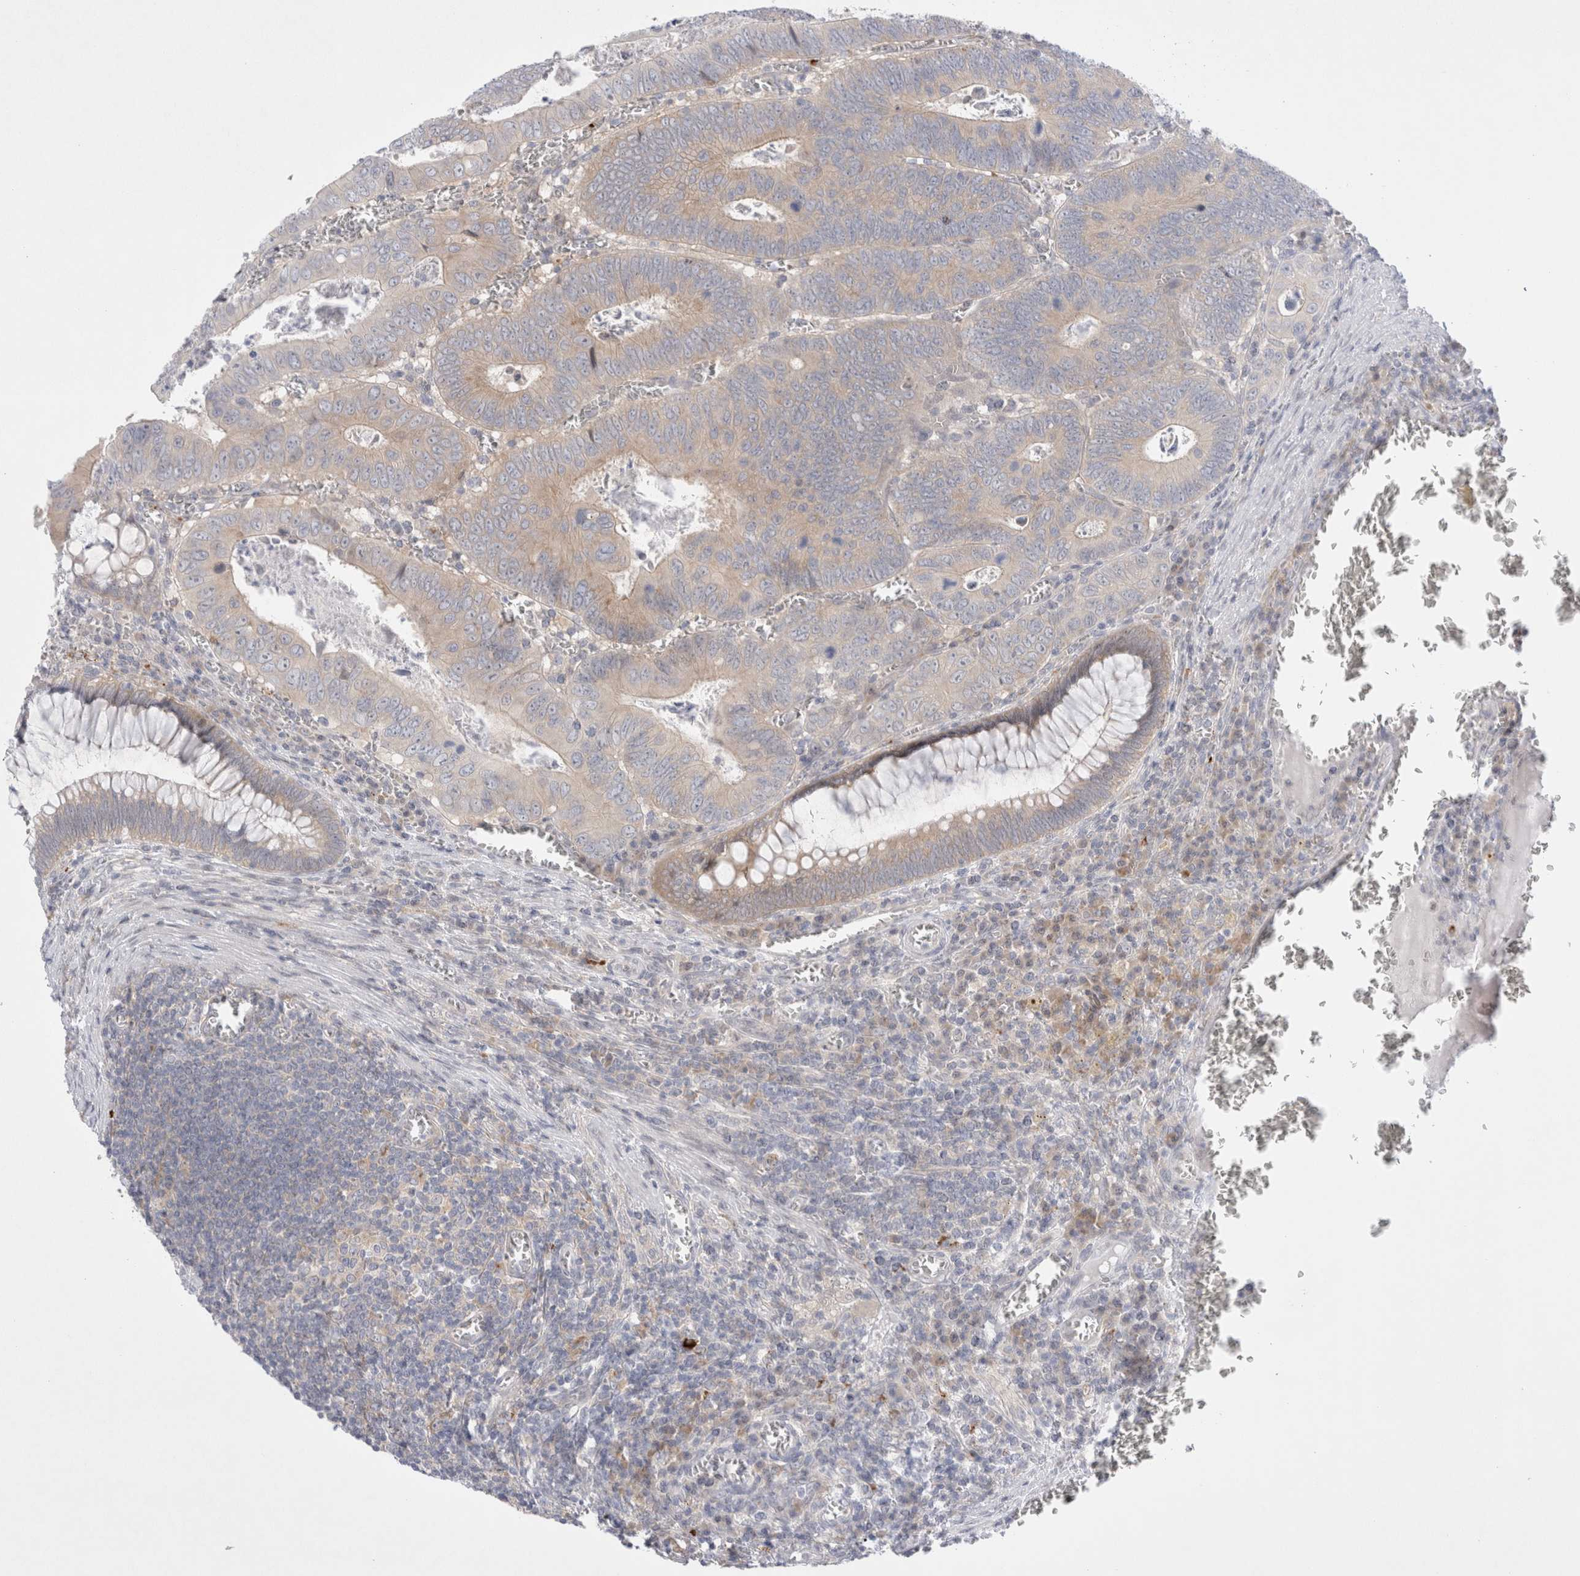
{"staining": {"intensity": "weak", "quantity": ">75%", "location": "cytoplasmic/membranous"}, "tissue": "colorectal cancer", "cell_type": "Tumor cells", "image_type": "cancer", "snomed": [{"axis": "morphology", "description": "Inflammation, NOS"}, {"axis": "morphology", "description": "Adenocarcinoma, NOS"}, {"axis": "topography", "description": "Colon"}], "caption": "DAB (3,3'-diaminobenzidine) immunohistochemical staining of human colorectal cancer (adenocarcinoma) displays weak cytoplasmic/membranous protein positivity in about >75% of tumor cells.", "gene": "RBM12B", "patient": {"sex": "male", "age": 72}}